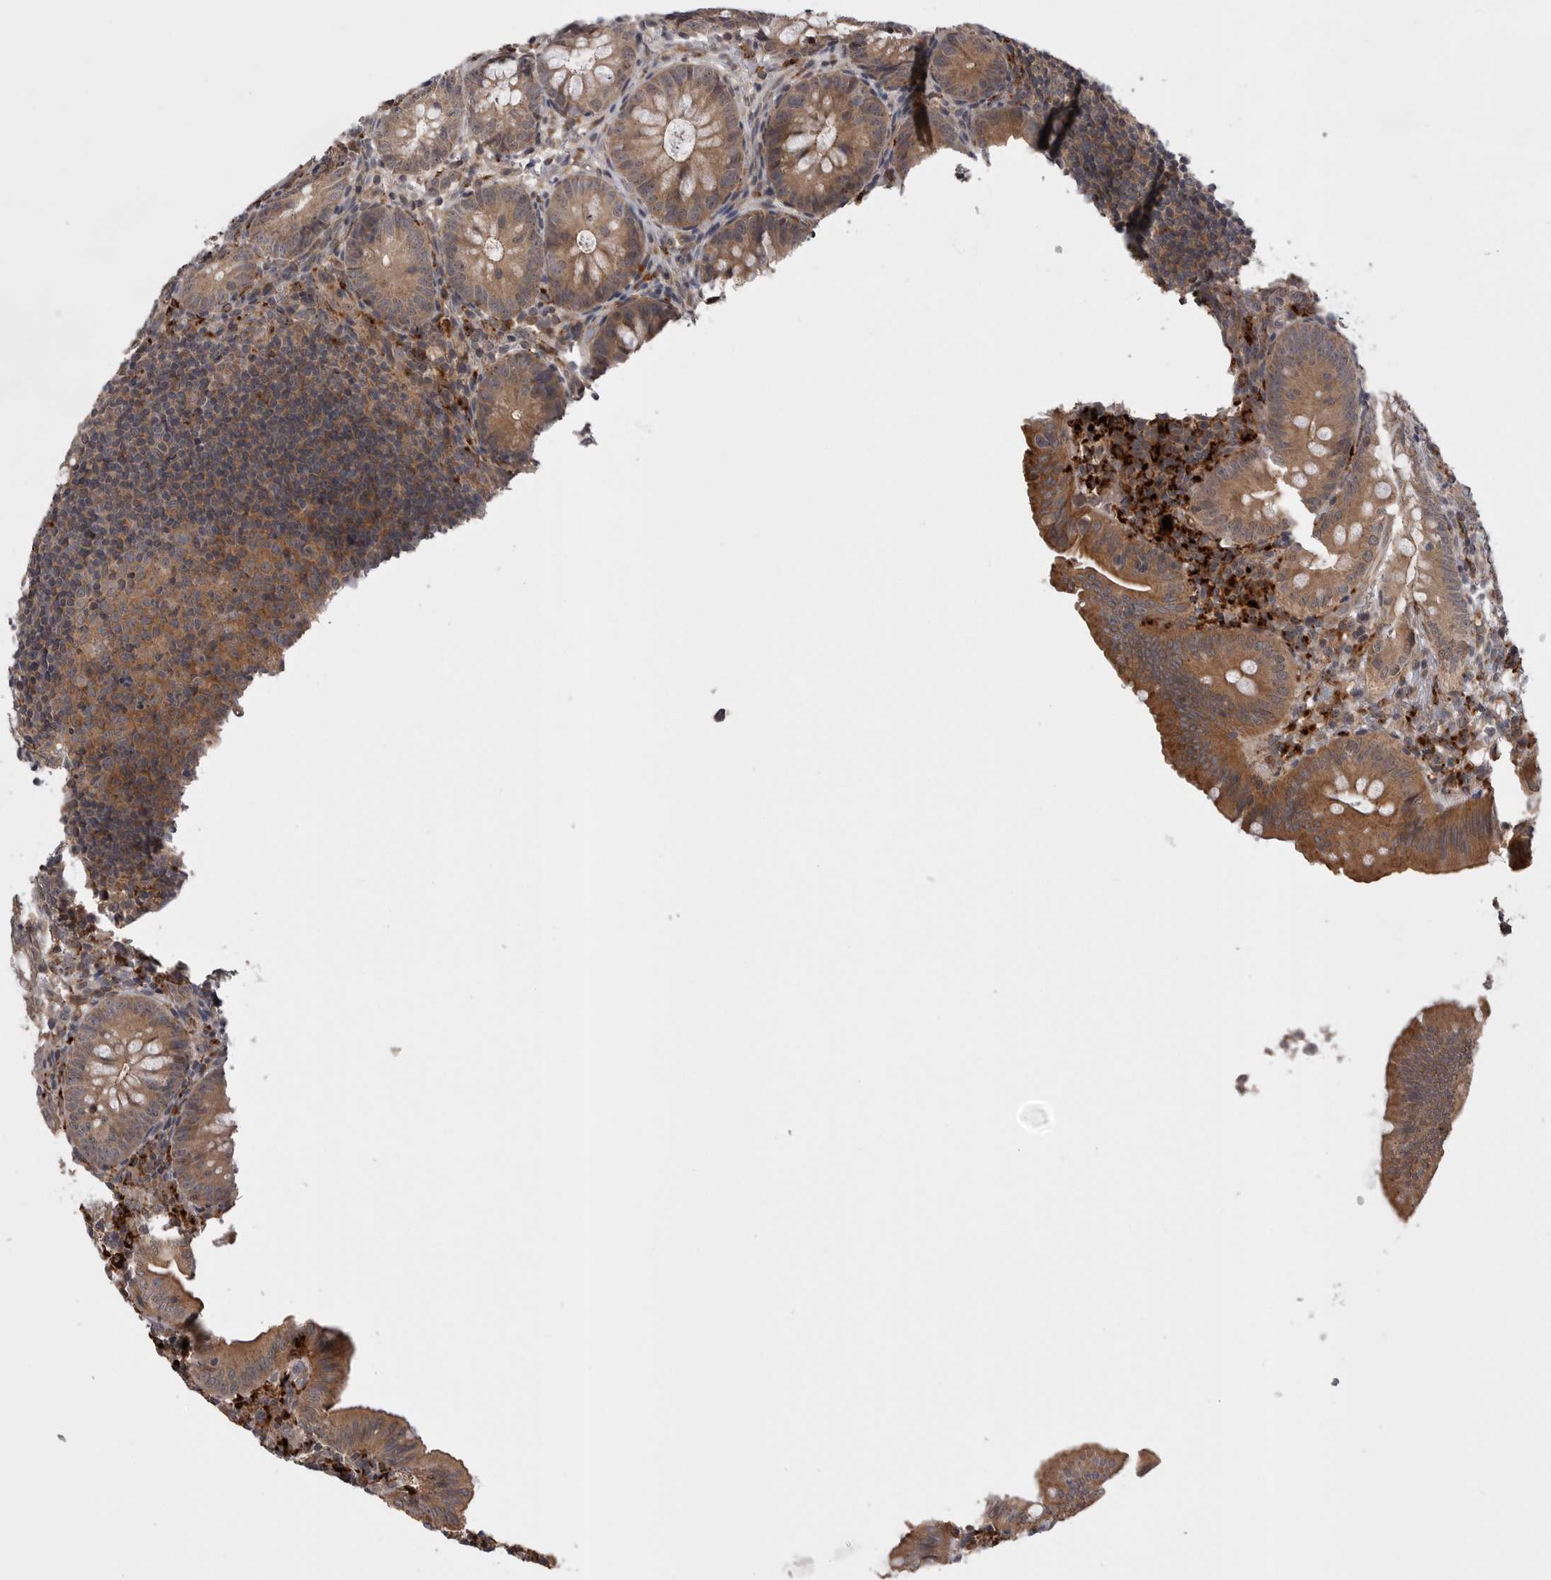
{"staining": {"intensity": "moderate", "quantity": ">75%", "location": "cytoplasmic/membranous"}, "tissue": "appendix", "cell_type": "Glandular cells", "image_type": "normal", "snomed": [{"axis": "morphology", "description": "Normal tissue, NOS"}, {"axis": "topography", "description": "Appendix"}], "caption": "This micrograph exhibits IHC staining of normal human appendix, with medium moderate cytoplasmic/membranous staining in approximately >75% of glandular cells.", "gene": "AOAH", "patient": {"sex": "male", "age": 1}}